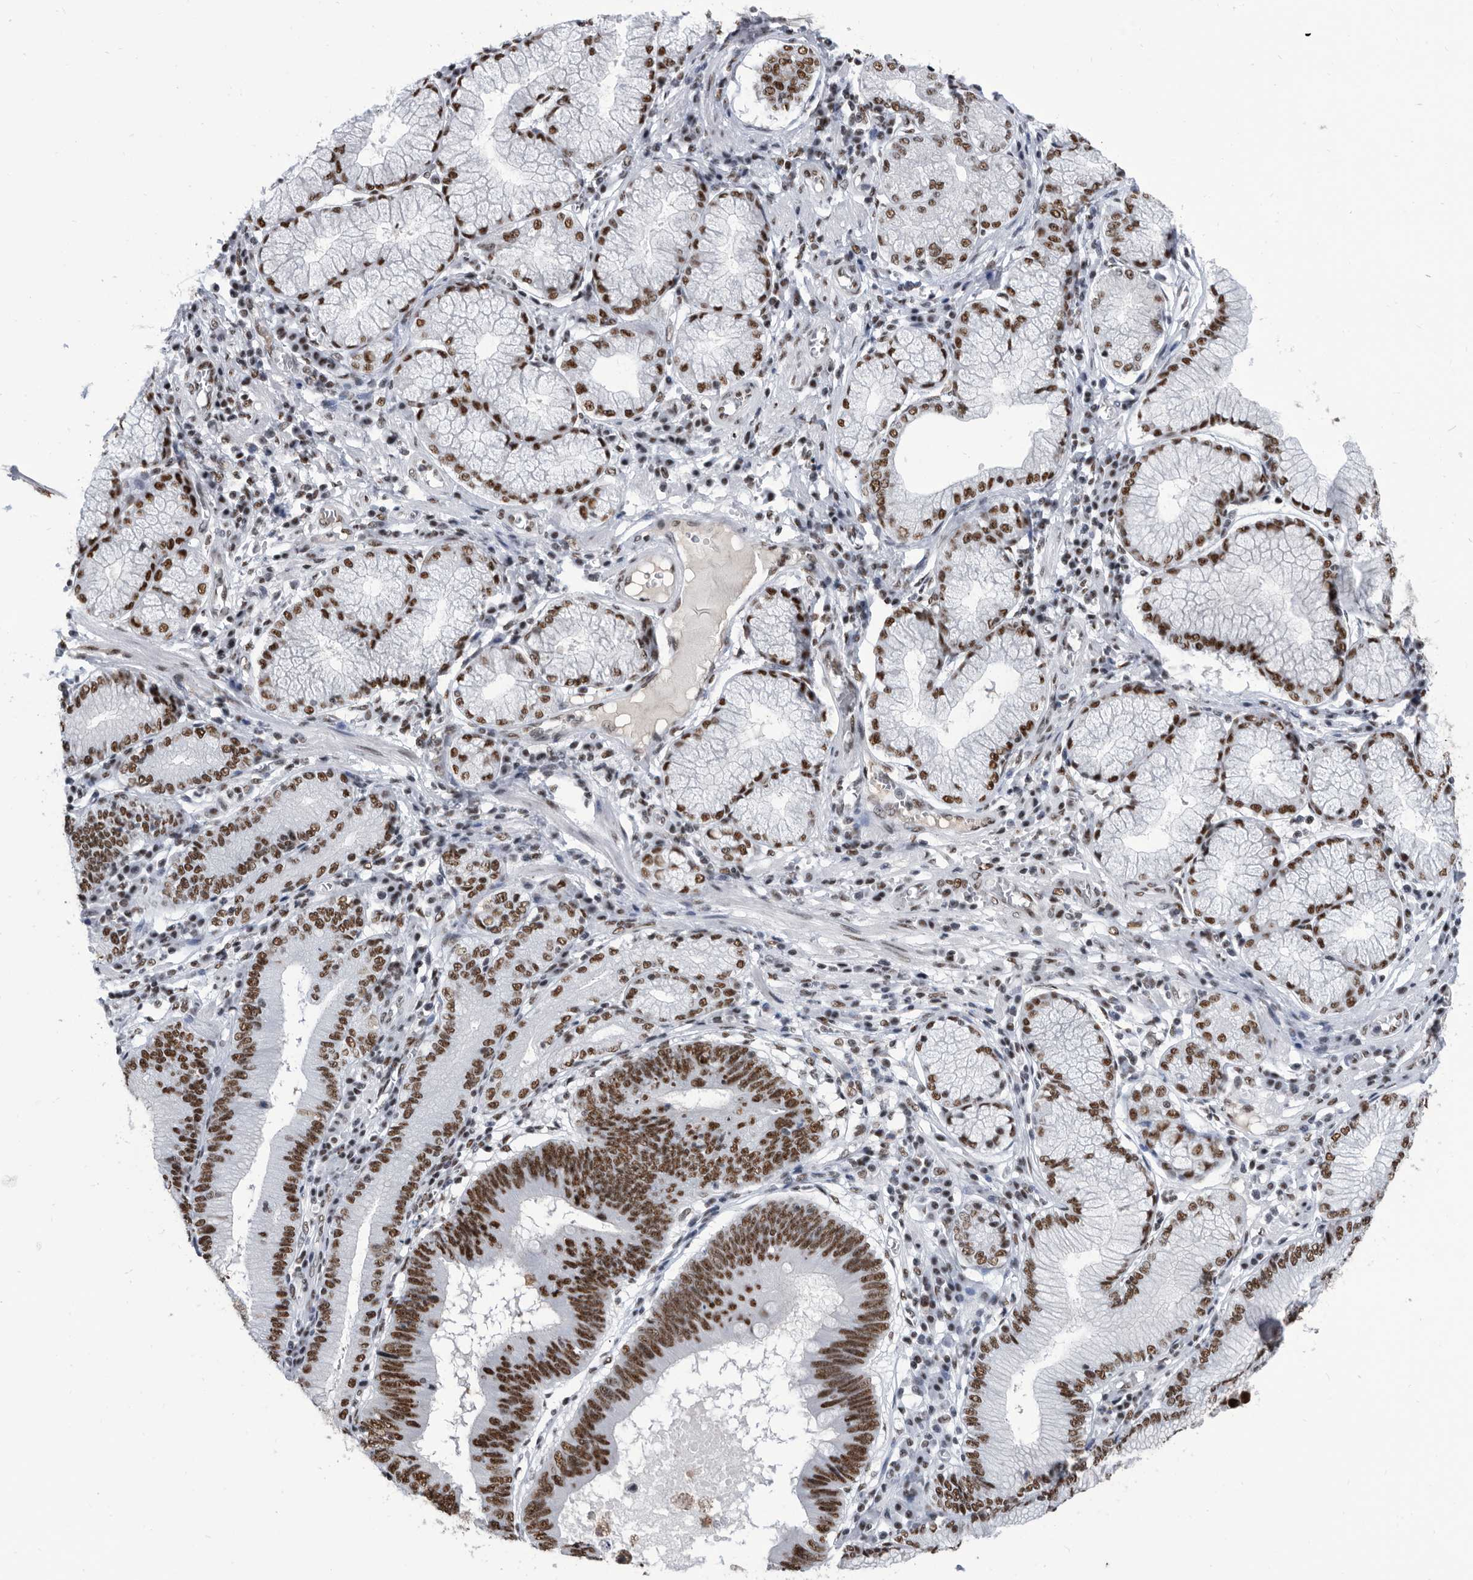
{"staining": {"intensity": "strong", "quantity": ">75%", "location": "nuclear"}, "tissue": "stomach cancer", "cell_type": "Tumor cells", "image_type": "cancer", "snomed": [{"axis": "morphology", "description": "Adenocarcinoma, NOS"}, {"axis": "topography", "description": "Stomach"}], "caption": "Stomach adenocarcinoma tissue exhibits strong nuclear staining in approximately >75% of tumor cells", "gene": "SF3A1", "patient": {"sex": "male", "age": 59}}